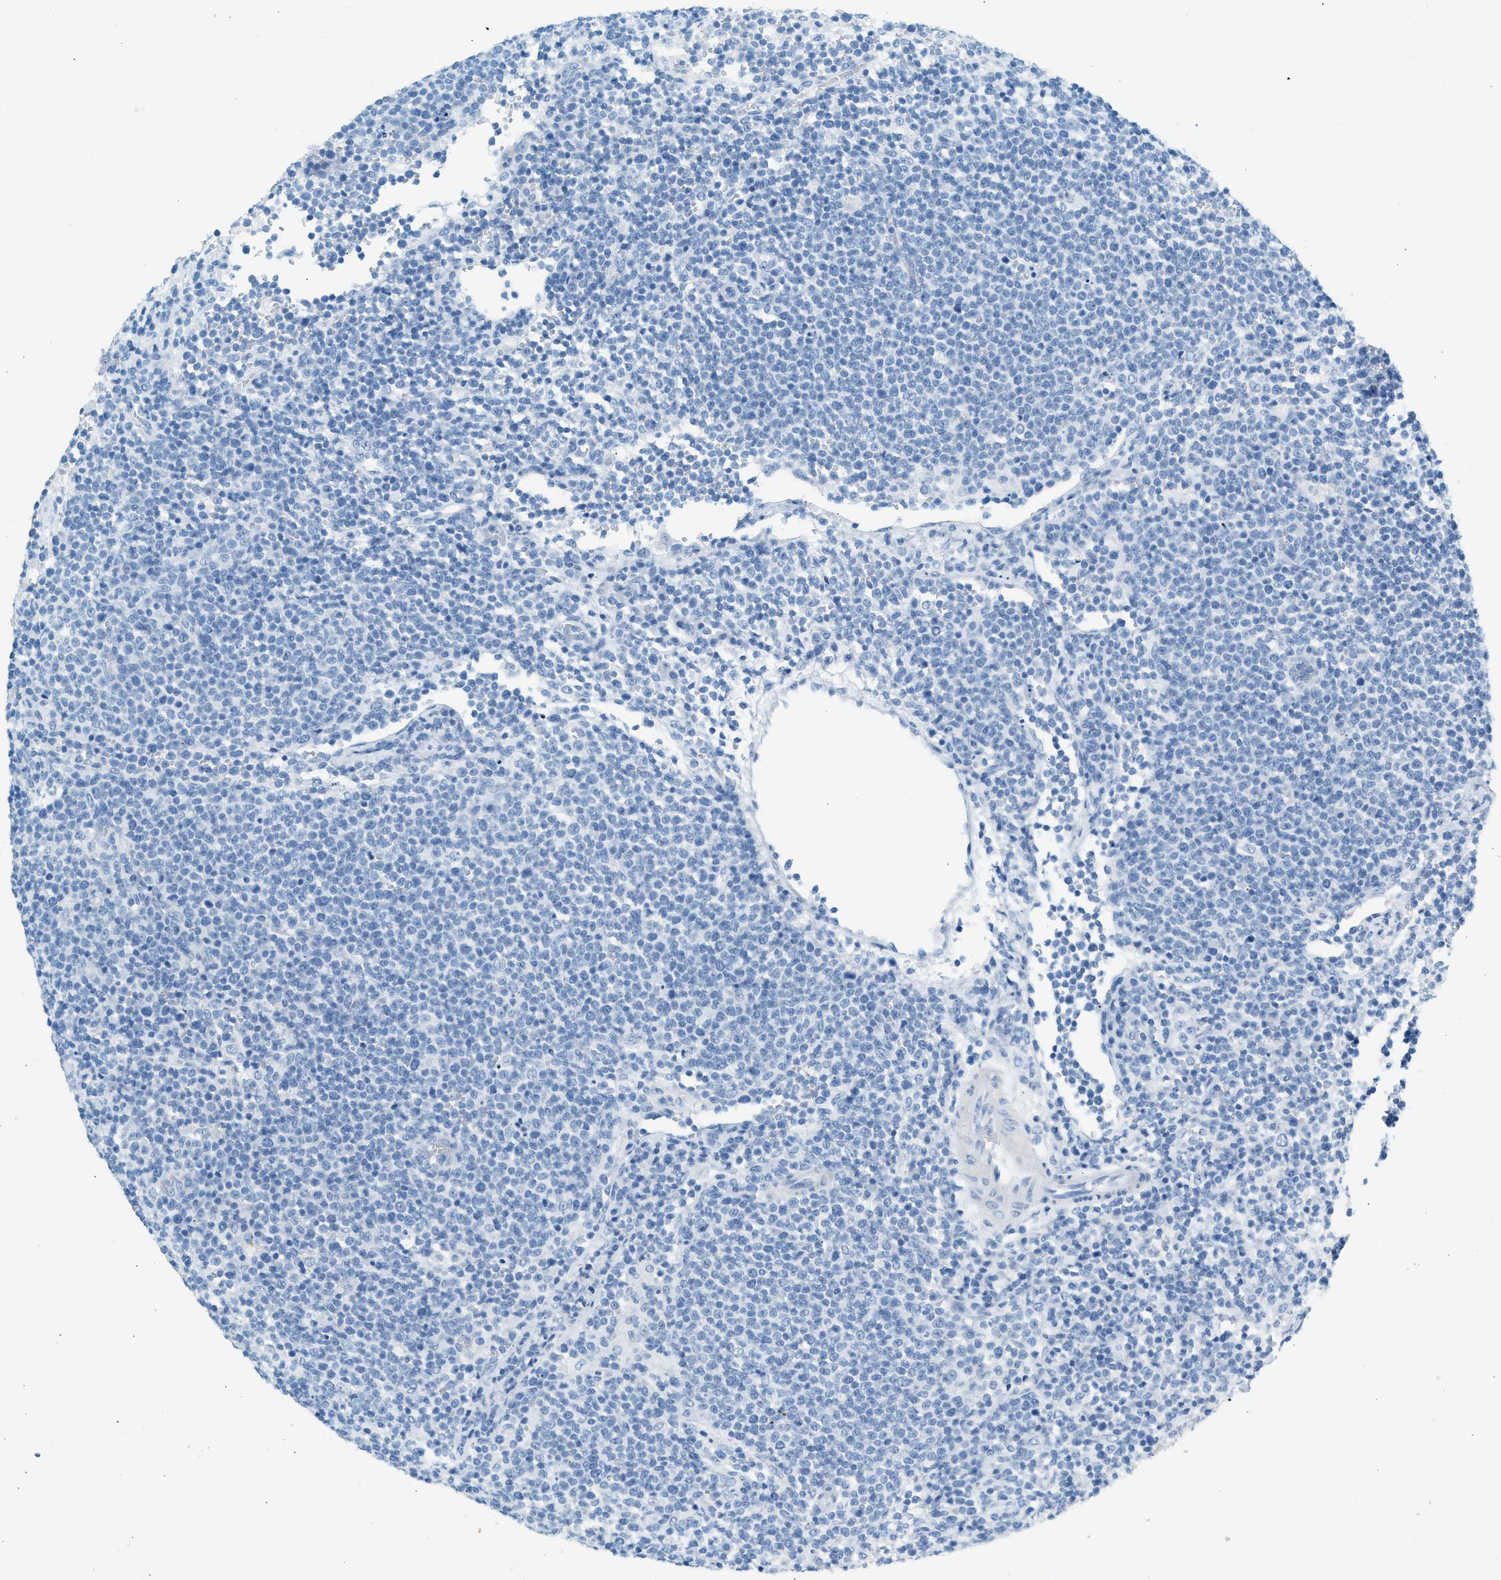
{"staining": {"intensity": "negative", "quantity": "none", "location": "none"}, "tissue": "lymphoma", "cell_type": "Tumor cells", "image_type": "cancer", "snomed": [{"axis": "morphology", "description": "Malignant lymphoma, non-Hodgkin's type, High grade"}, {"axis": "topography", "description": "Lymph node"}], "caption": "A high-resolution histopathology image shows immunohistochemistry (IHC) staining of lymphoma, which shows no significant positivity in tumor cells.", "gene": "HHATL", "patient": {"sex": "male", "age": 61}}